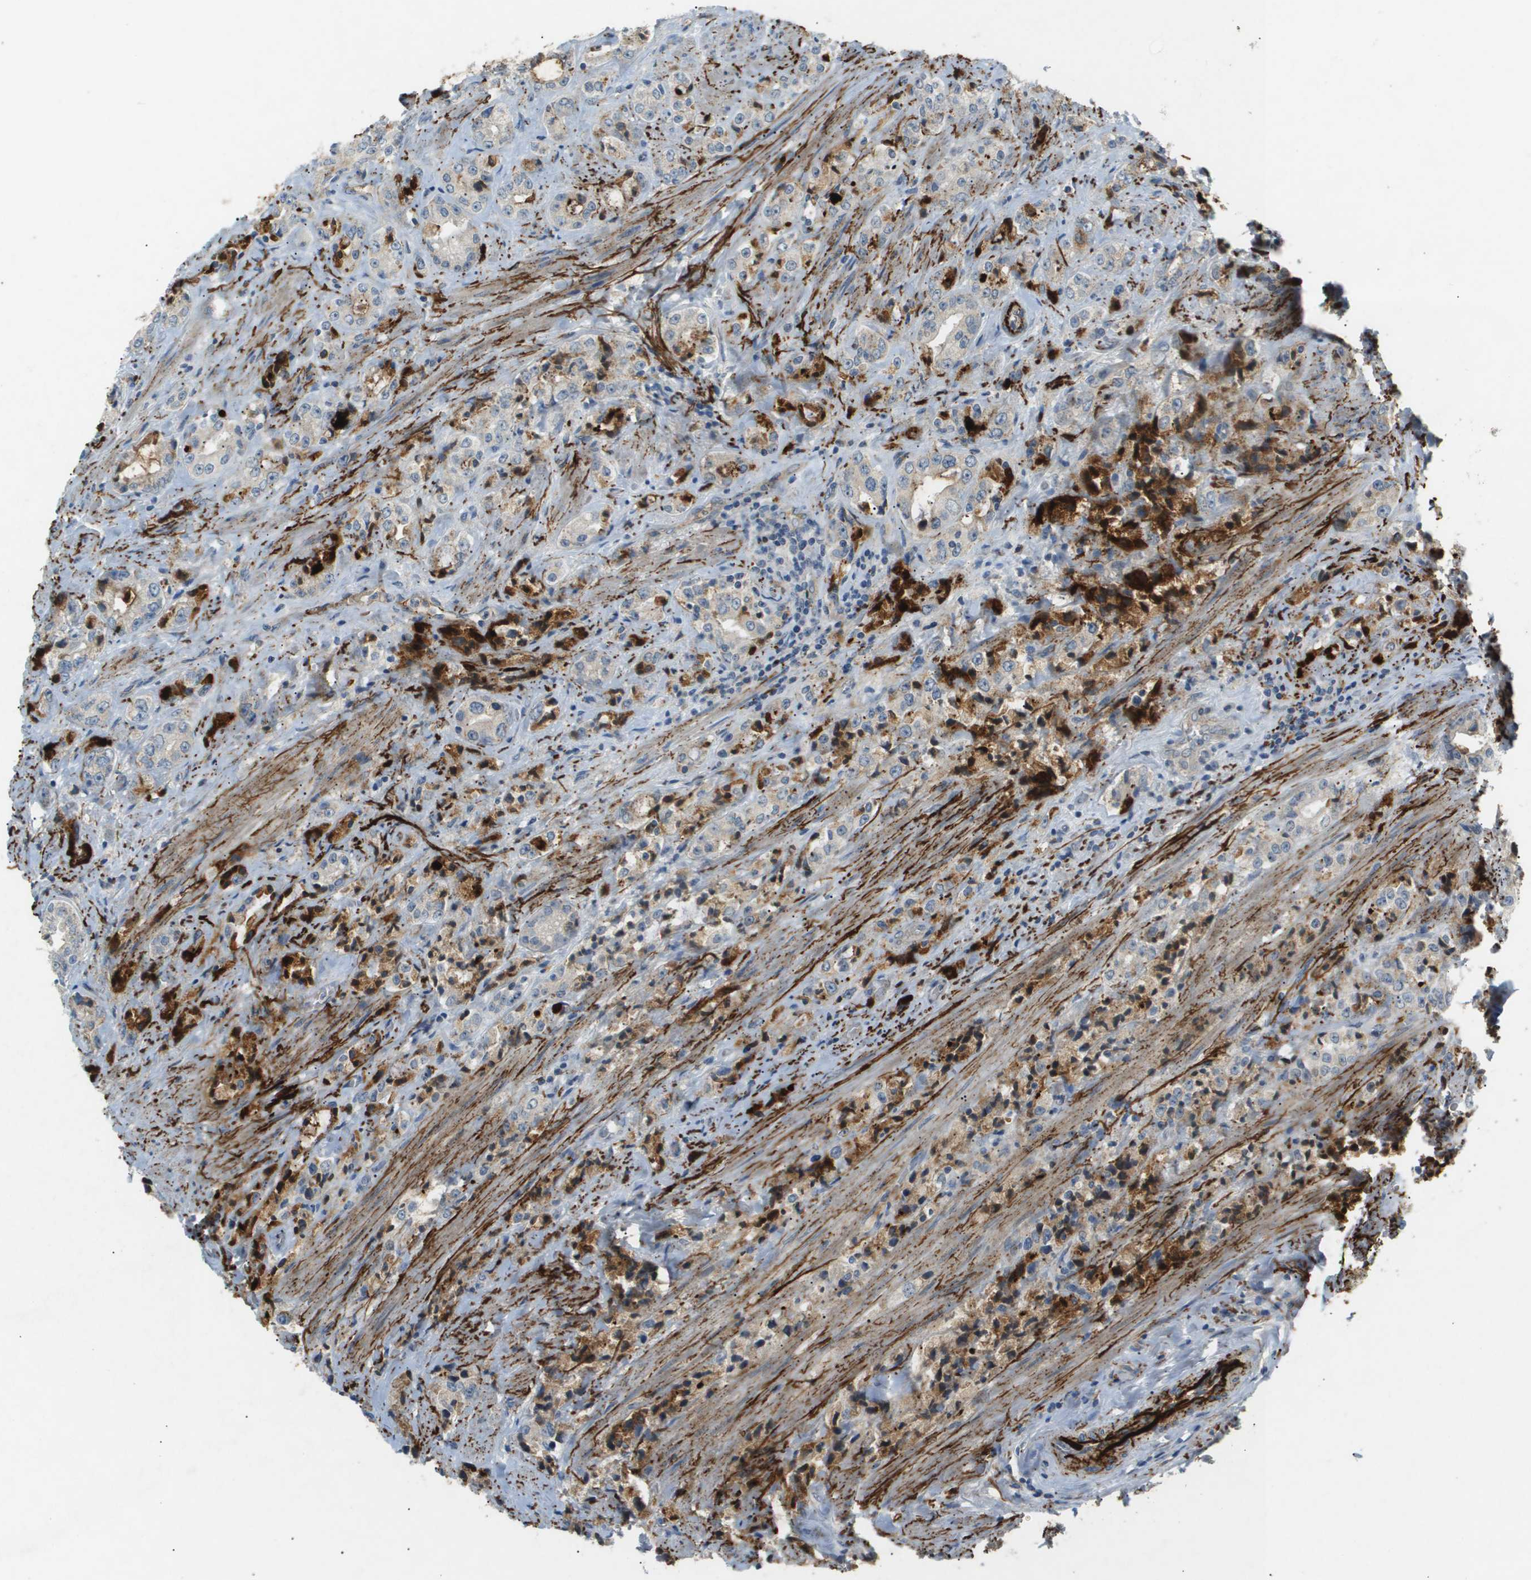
{"staining": {"intensity": "weak", "quantity": "<25%", "location": "cytoplasmic/membranous"}, "tissue": "prostate cancer", "cell_type": "Tumor cells", "image_type": "cancer", "snomed": [{"axis": "morphology", "description": "Adenocarcinoma, High grade"}, {"axis": "topography", "description": "Prostate"}], "caption": "This is an immunohistochemistry histopathology image of prostate cancer (high-grade adenocarcinoma). There is no staining in tumor cells.", "gene": "VTN", "patient": {"sex": "male", "age": 61}}